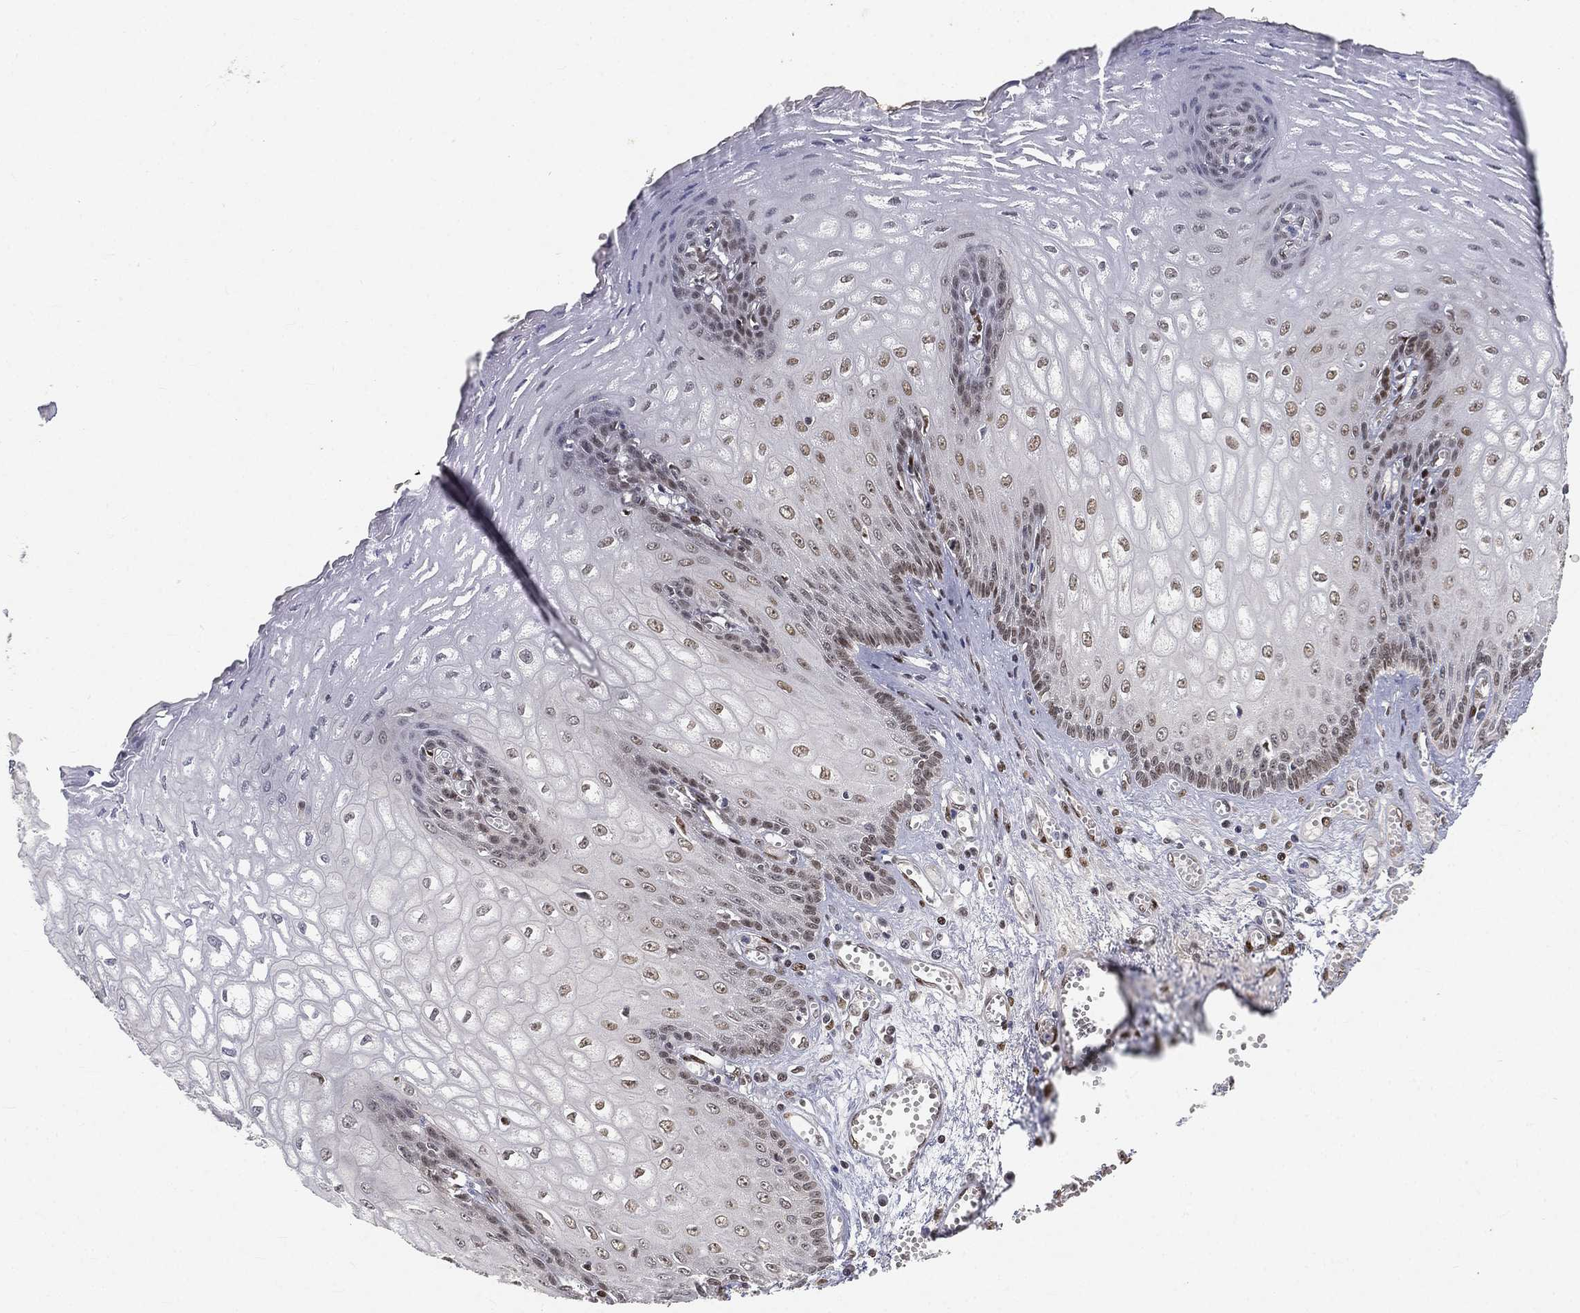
{"staining": {"intensity": "moderate", "quantity": "<25%", "location": "cytoplasmic/membranous,nuclear"}, "tissue": "esophagus", "cell_type": "Squamous epithelial cells", "image_type": "normal", "snomed": [{"axis": "morphology", "description": "Normal tissue, NOS"}, {"axis": "topography", "description": "Esophagus"}], "caption": "Protein analysis of unremarkable esophagus demonstrates moderate cytoplasmic/membranous,nuclear expression in about <25% of squamous epithelial cells.", "gene": "CRTC3", "patient": {"sex": "male", "age": 58}}